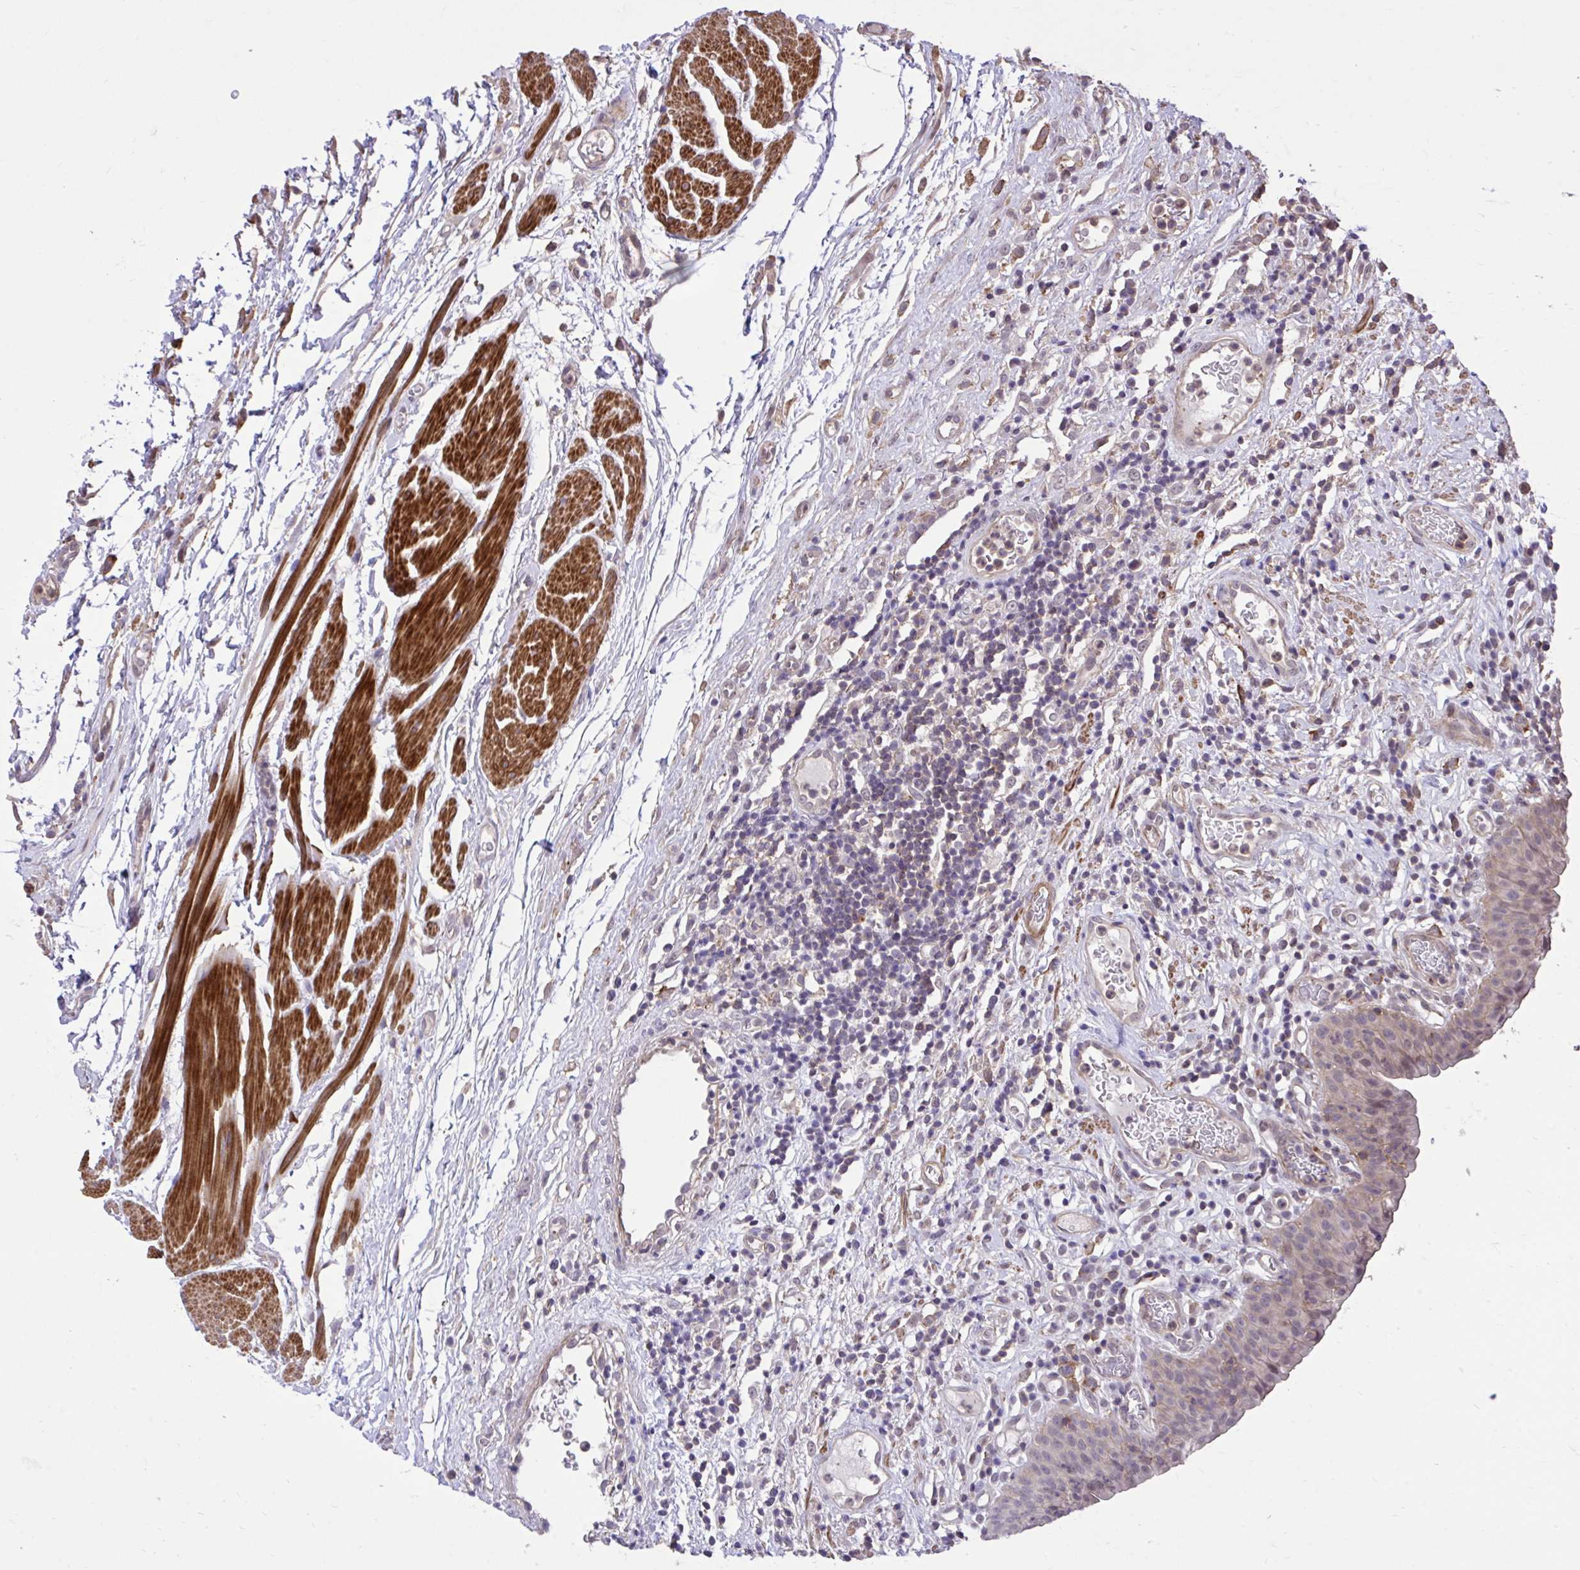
{"staining": {"intensity": "weak", "quantity": "25%-75%", "location": "cytoplasmic/membranous,nuclear"}, "tissue": "urinary bladder", "cell_type": "Urothelial cells", "image_type": "normal", "snomed": [{"axis": "morphology", "description": "Normal tissue, NOS"}, {"axis": "morphology", "description": "Inflammation, NOS"}, {"axis": "topography", "description": "Urinary bladder"}], "caption": "High-magnification brightfield microscopy of benign urinary bladder stained with DAB (3,3'-diaminobenzidine) (brown) and counterstained with hematoxylin (blue). urothelial cells exhibit weak cytoplasmic/membranous,nuclear expression is seen in about25%-75% of cells. The staining is performed using DAB brown chromogen to label protein expression. The nuclei are counter-stained blue using hematoxylin.", "gene": "IGFL2", "patient": {"sex": "male", "age": 57}}